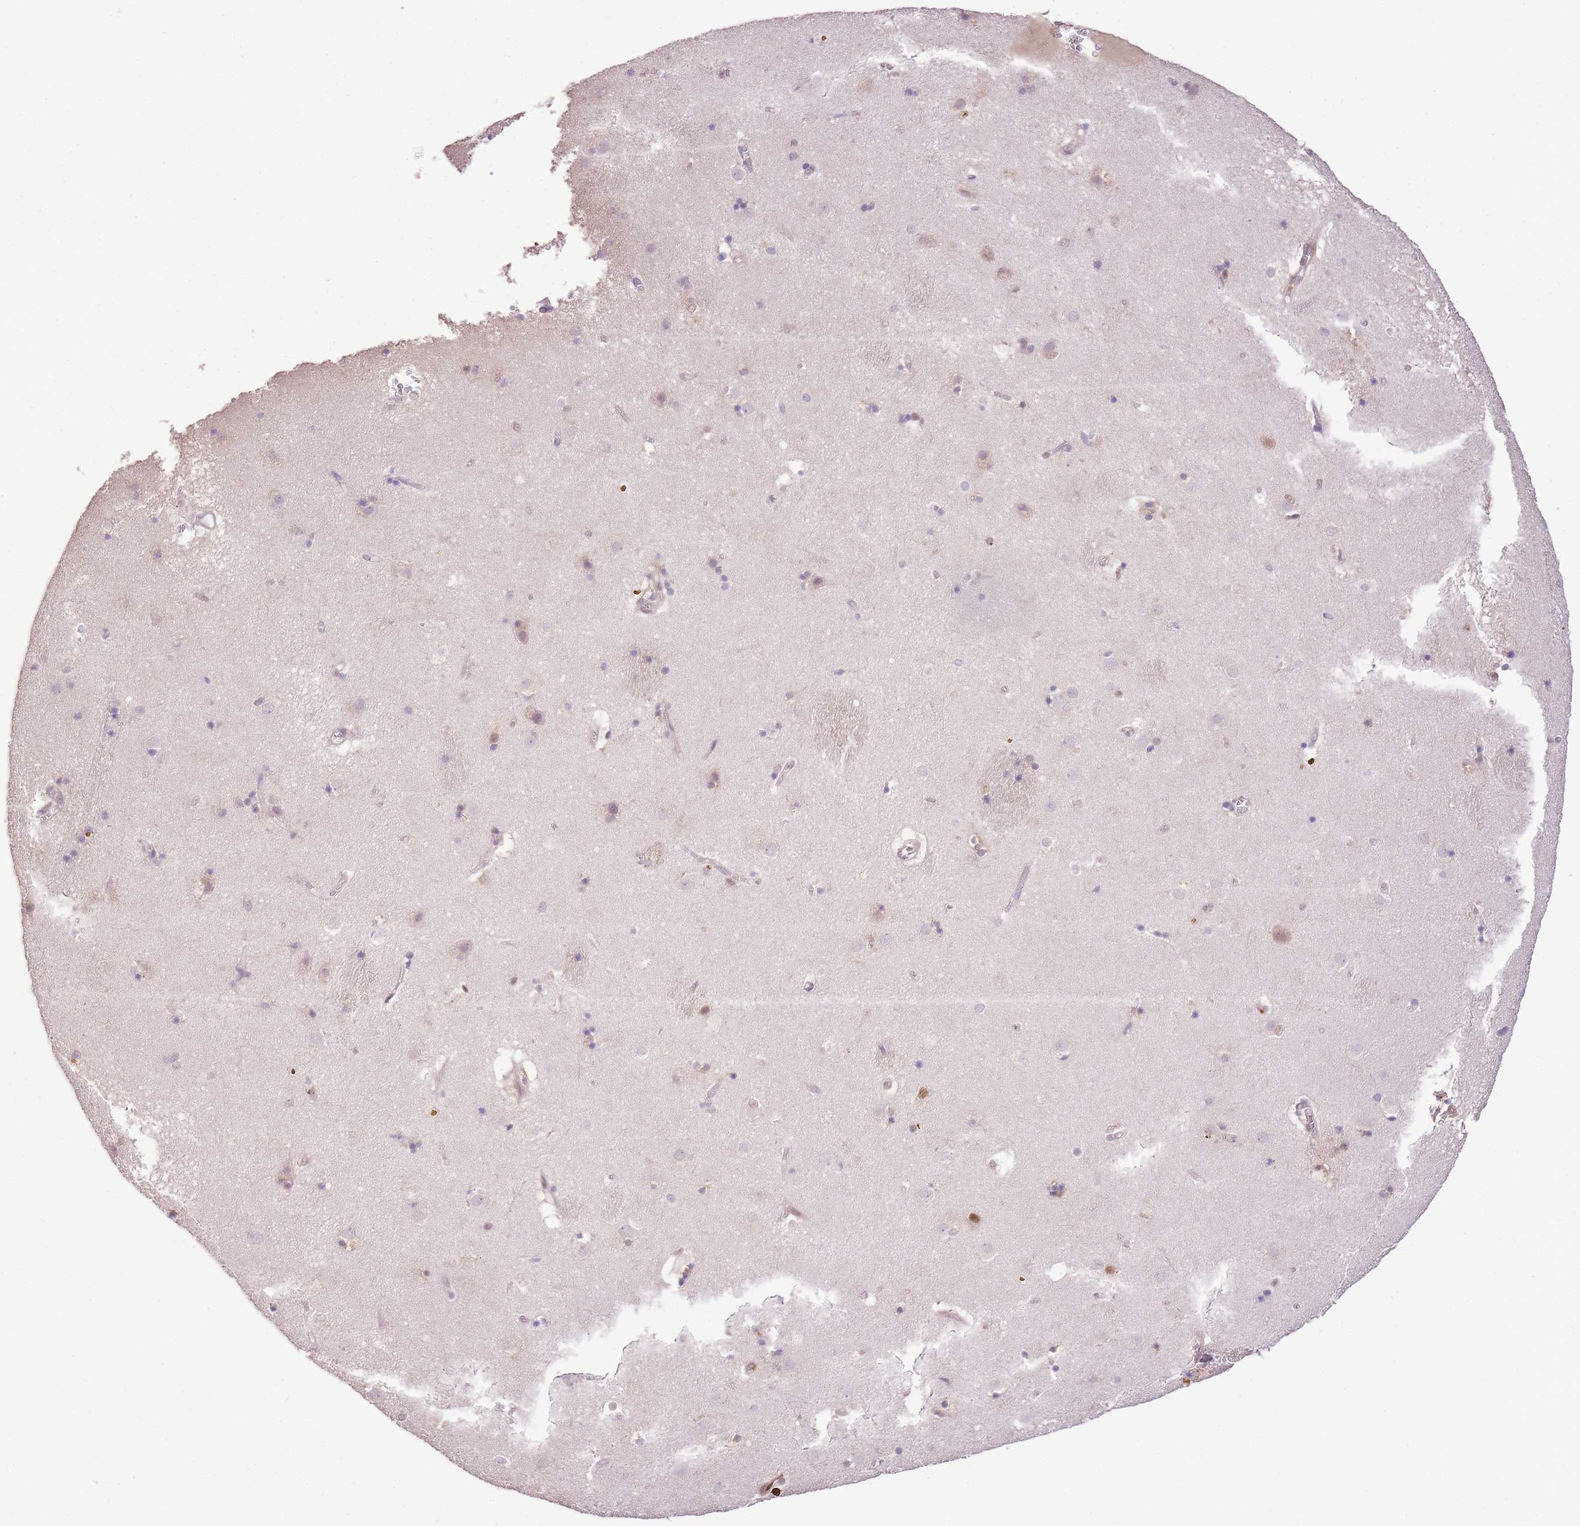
{"staining": {"intensity": "negative", "quantity": "none", "location": "none"}, "tissue": "caudate", "cell_type": "Glial cells", "image_type": "normal", "snomed": [{"axis": "morphology", "description": "Normal tissue, NOS"}, {"axis": "topography", "description": "Lateral ventricle wall"}], "caption": "Human caudate stained for a protein using immunohistochemistry (IHC) reveals no expression in glial cells.", "gene": "UBXN7", "patient": {"sex": "male", "age": 70}}